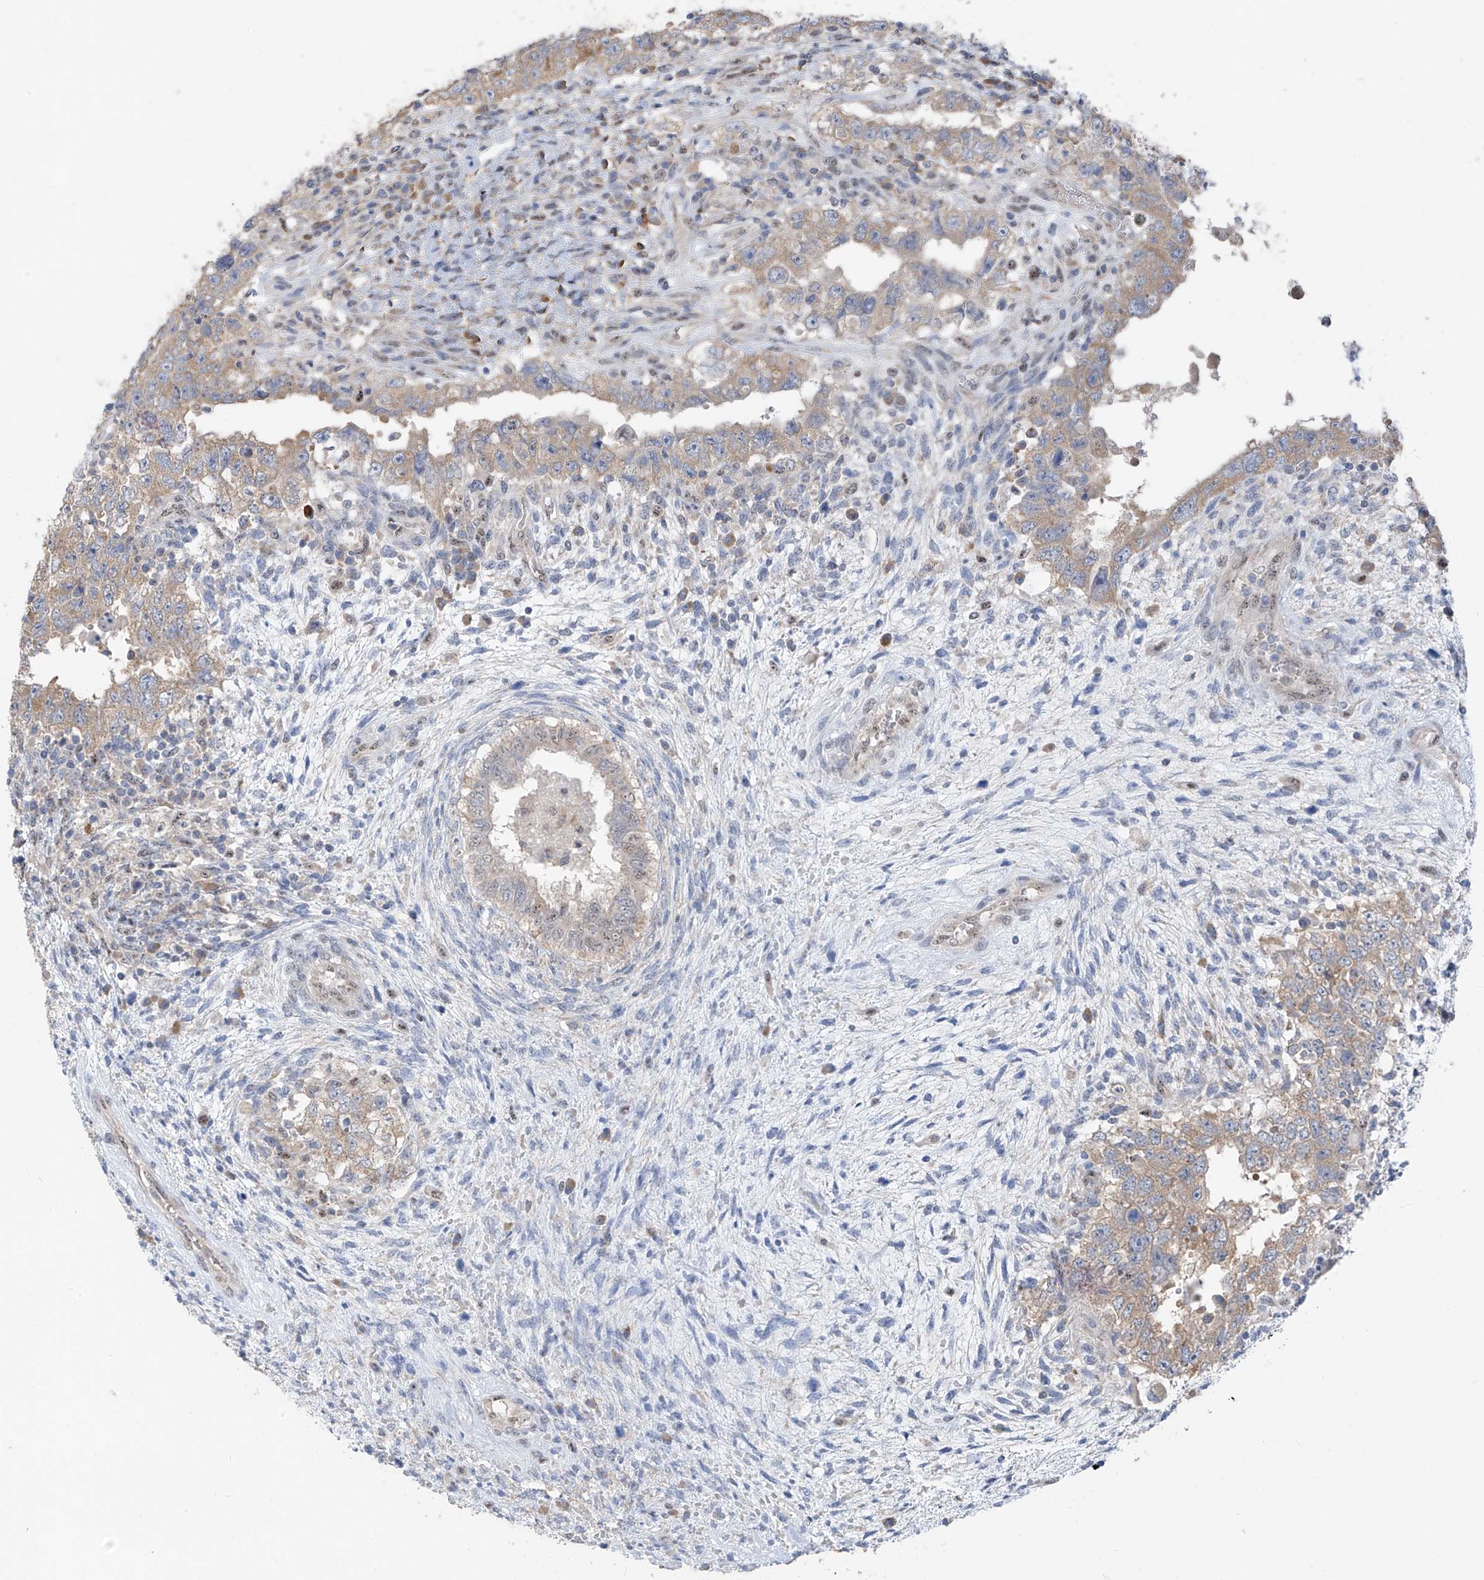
{"staining": {"intensity": "moderate", "quantity": "25%-75%", "location": "cytoplasmic/membranous"}, "tissue": "testis cancer", "cell_type": "Tumor cells", "image_type": "cancer", "snomed": [{"axis": "morphology", "description": "Carcinoma, Embryonal, NOS"}, {"axis": "topography", "description": "Testis"}], "caption": "High-power microscopy captured an immunohistochemistry histopathology image of testis cancer, revealing moderate cytoplasmic/membranous expression in approximately 25%-75% of tumor cells.", "gene": "RPL4", "patient": {"sex": "male", "age": 26}}